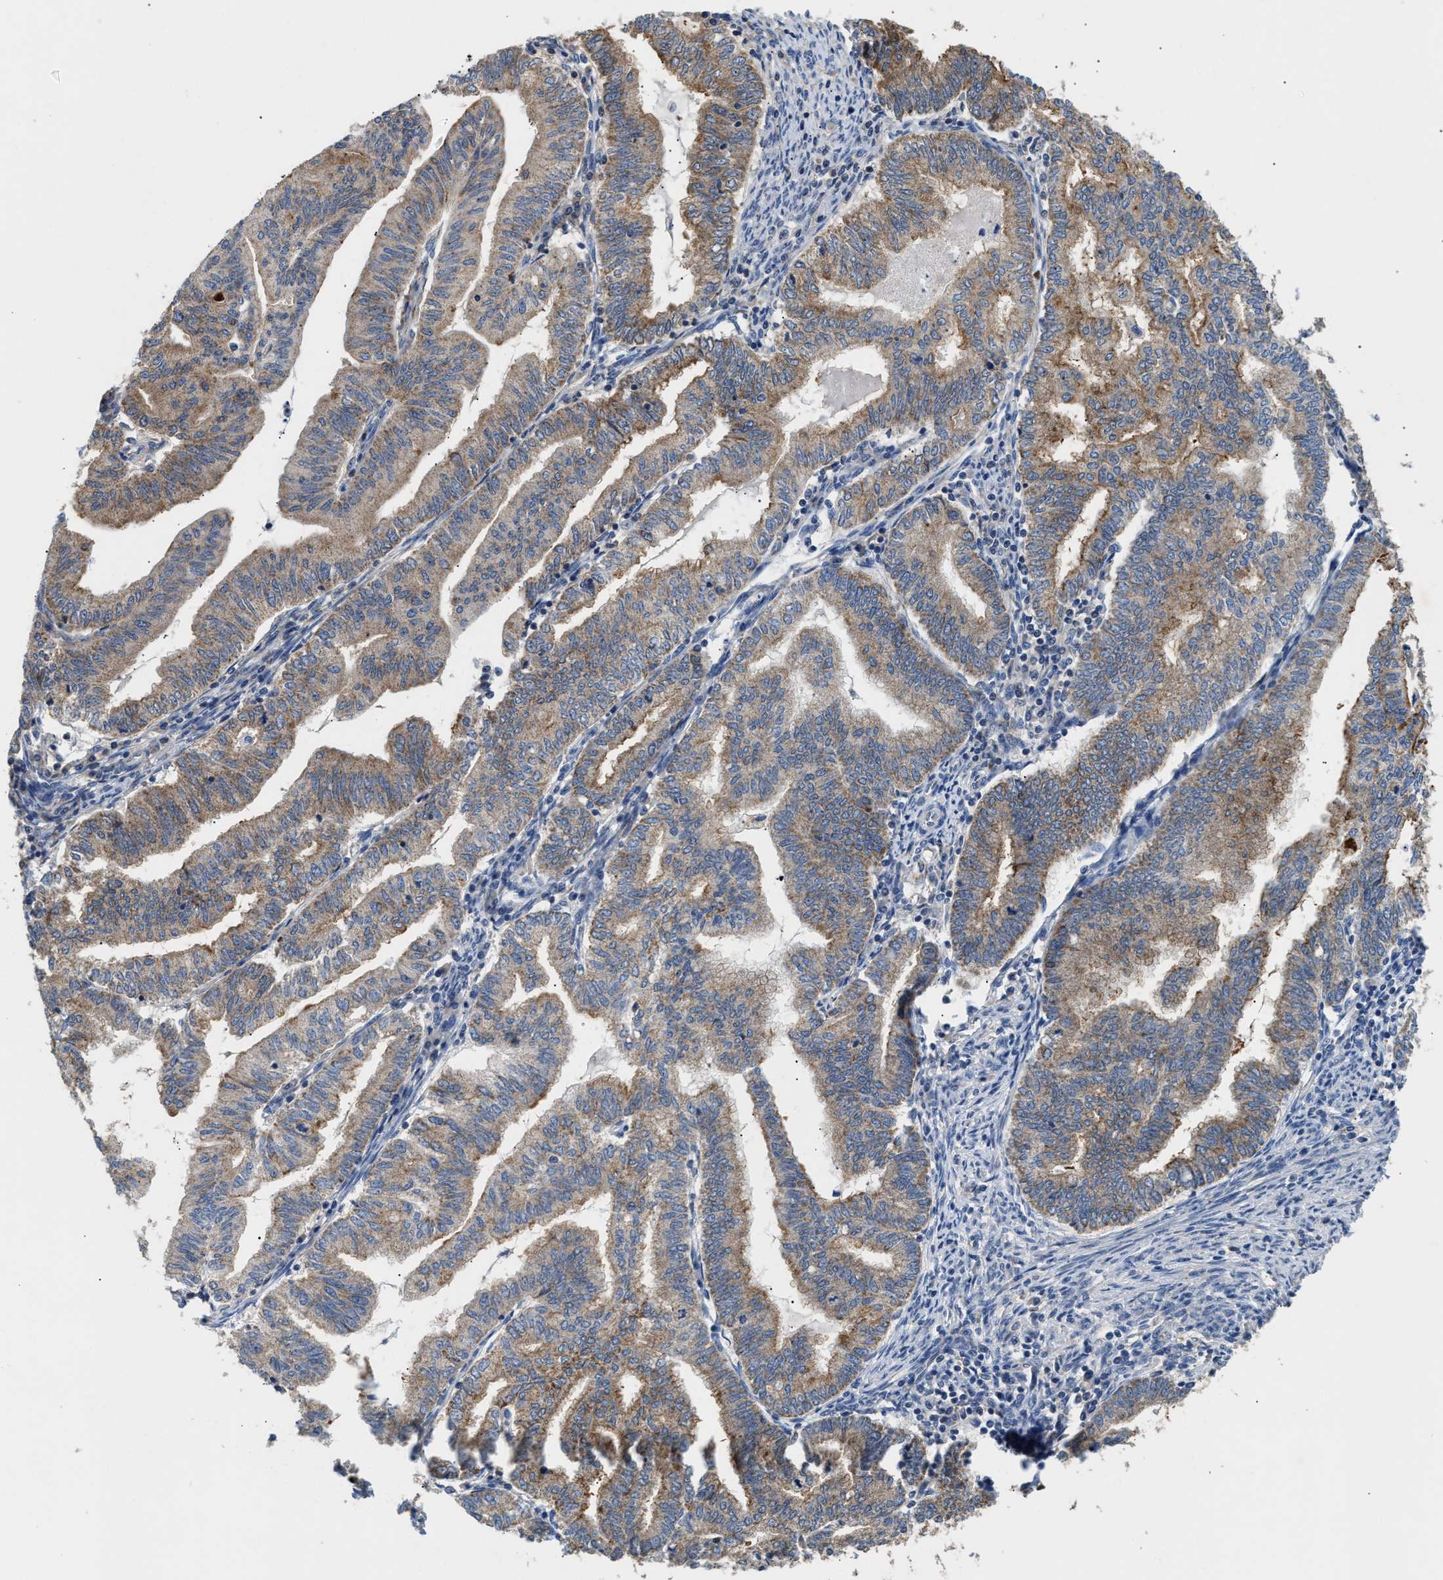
{"staining": {"intensity": "weak", "quantity": "25%-75%", "location": "cytoplasmic/membranous"}, "tissue": "endometrial cancer", "cell_type": "Tumor cells", "image_type": "cancer", "snomed": [{"axis": "morphology", "description": "Polyp, NOS"}, {"axis": "morphology", "description": "Adenocarcinoma, NOS"}, {"axis": "morphology", "description": "Adenoma, NOS"}, {"axis": "topography", "description": "Endometrium"}], "caption": "Immunohistochemical staining of endometrial cancer (adenoma) shows low levels of weak cytoplasmic/membranous positivity in about 25%-75% of tumor cells.", "gene": "CCM2", "patient": {"sex": "female", "age": 79}}